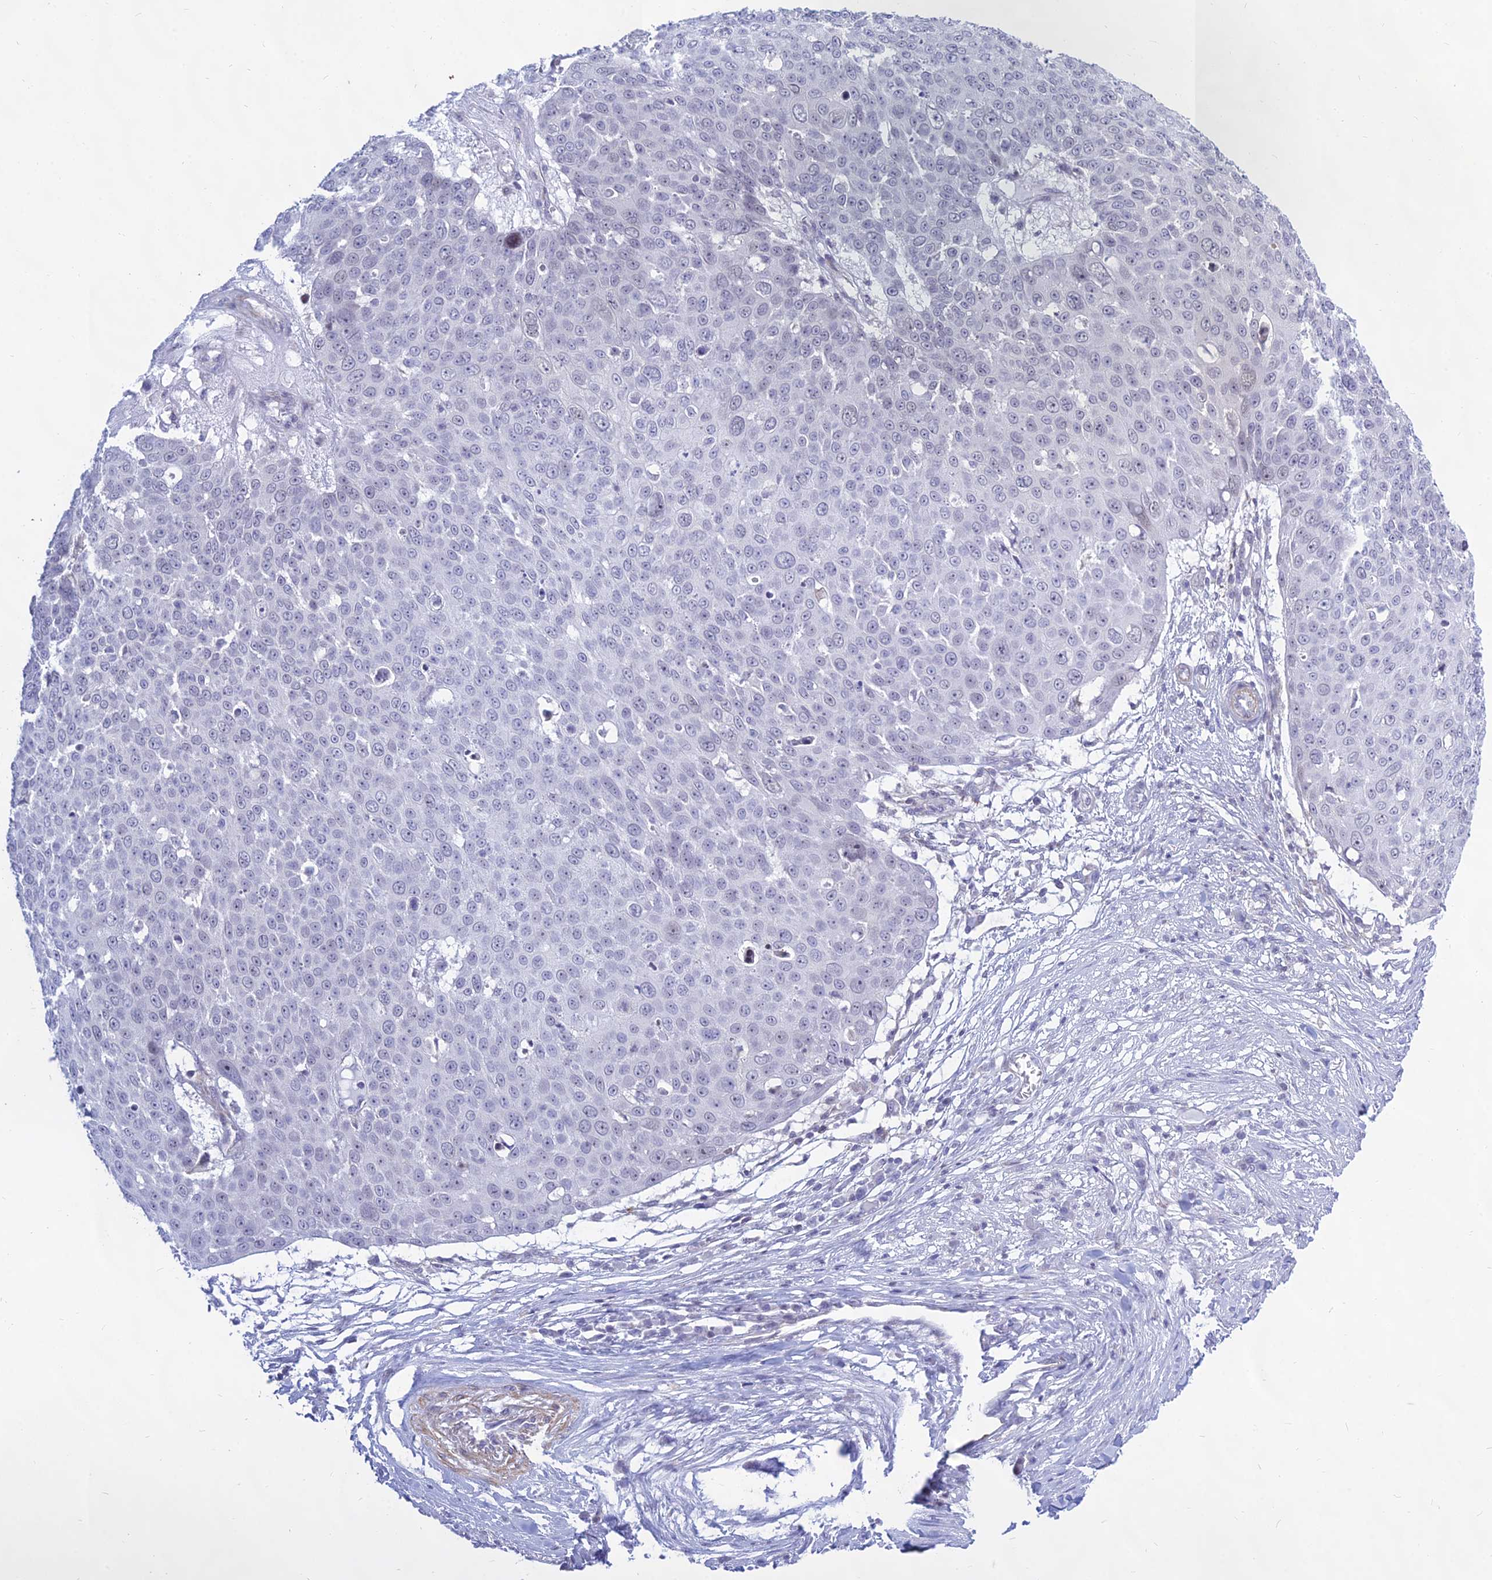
{"staining": {"intensity": "negative", "quantity": "none", "location": "none"}, "tissue": "skin cancer", "cell_type": "Tumor cells", "image_type": "cancer", "snomed": [{"axis": "morphology", "description": "Squamous cell carcinoma, NOS"}, {"axis": "topography", "description": "Skin"}], "caption": "Tumor cells show no significant positivity in skin cancer.", "gene": "KRR1", "patient": {"sex": "male", "age": 71}}